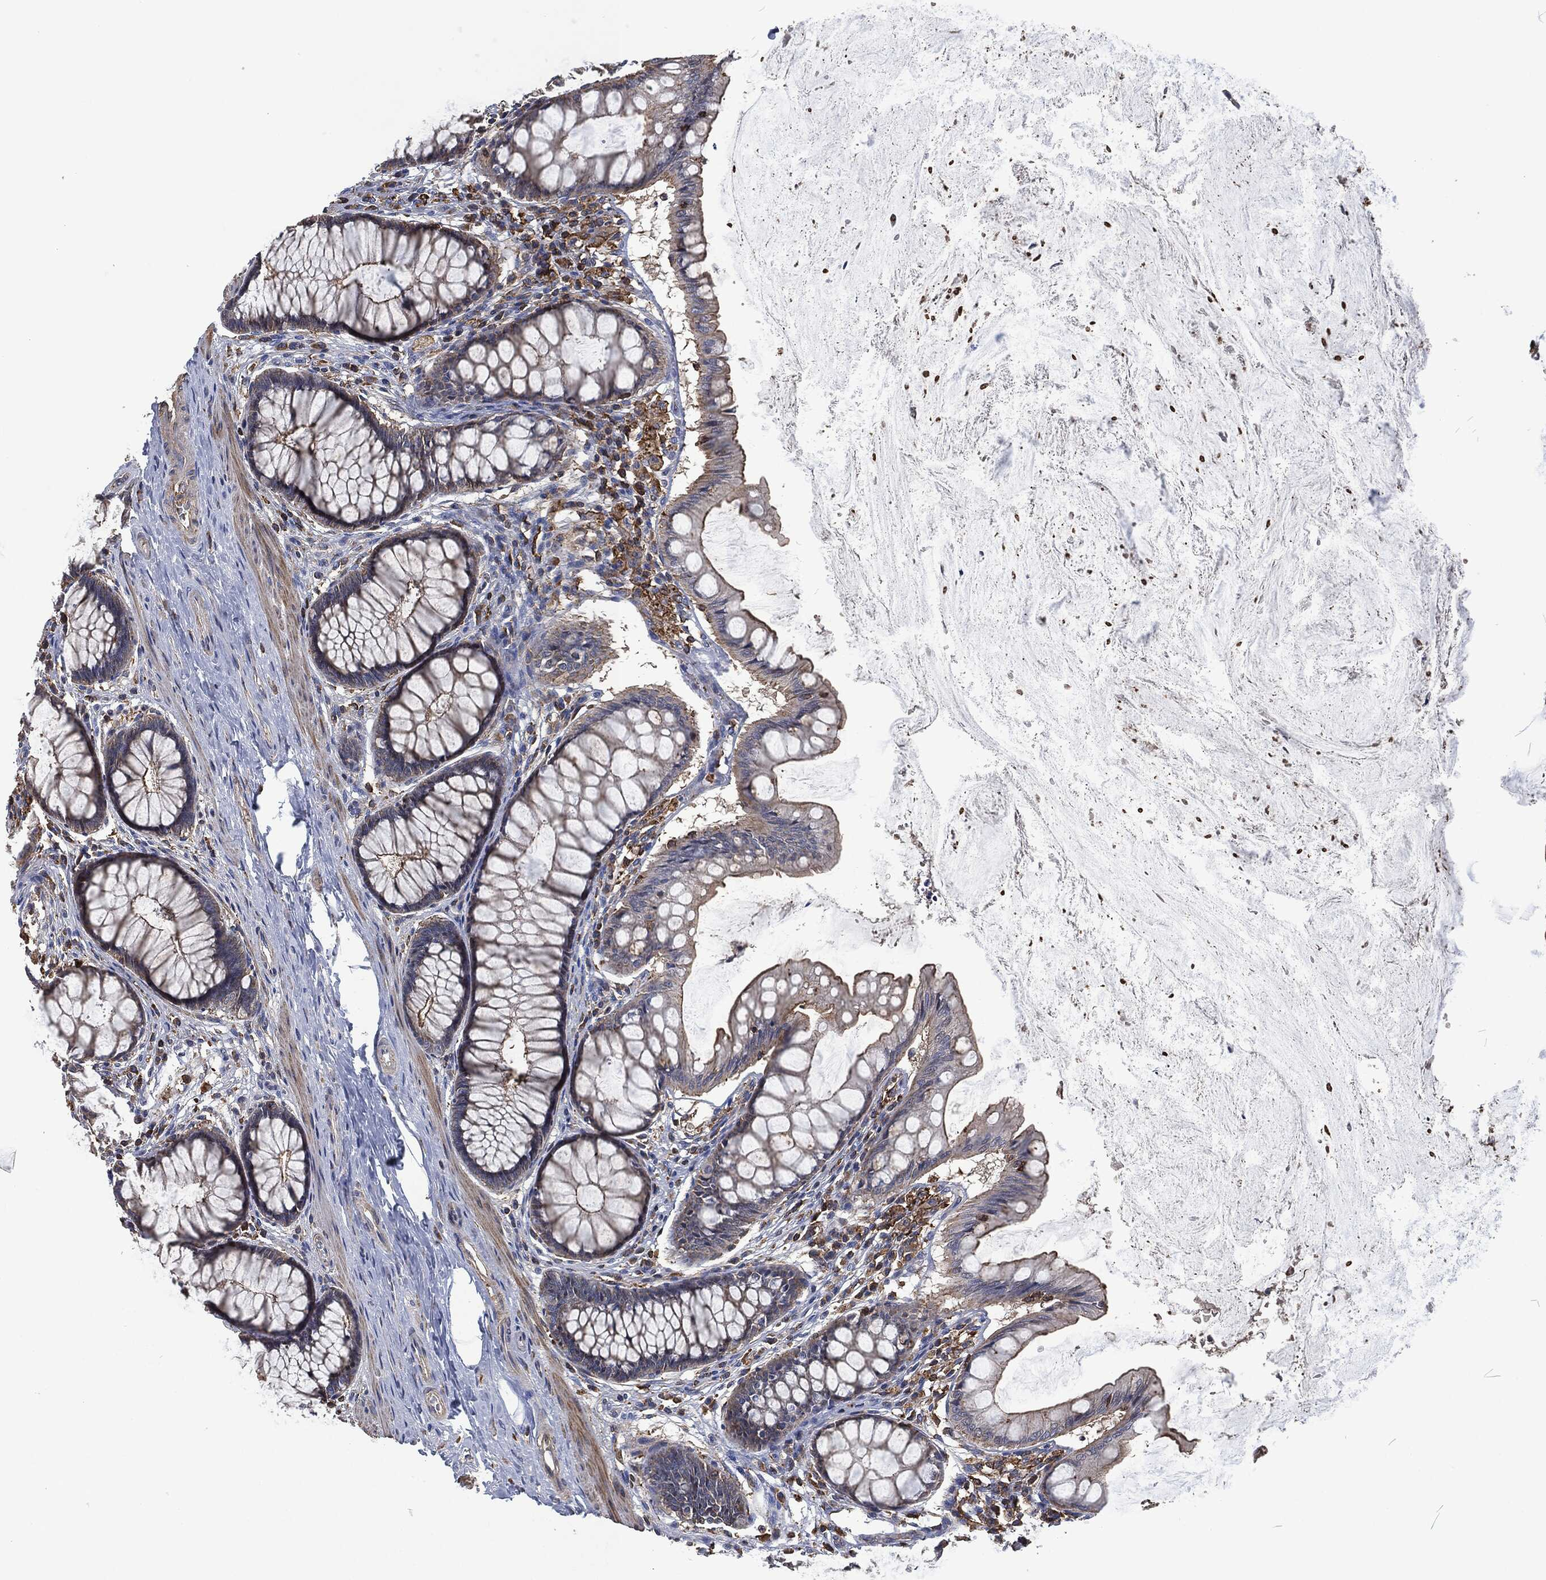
{"staining": {"intensity": "negative", "quantity": "none", "location": "none"}, "tissue": "colon", "cell_type": "Endothelial cells", "image_type": "normal", "snomed": [{"axis": "morphology", "description": "Normal tissue, NOS"}, {"axis": "topography", "description": "Colon"}], "caption": "The IHC micrograph has no significant positivity in endothelial cells of colon.", "gene": "LGALS9", "patient": {"sex": "female", "age": 65}}